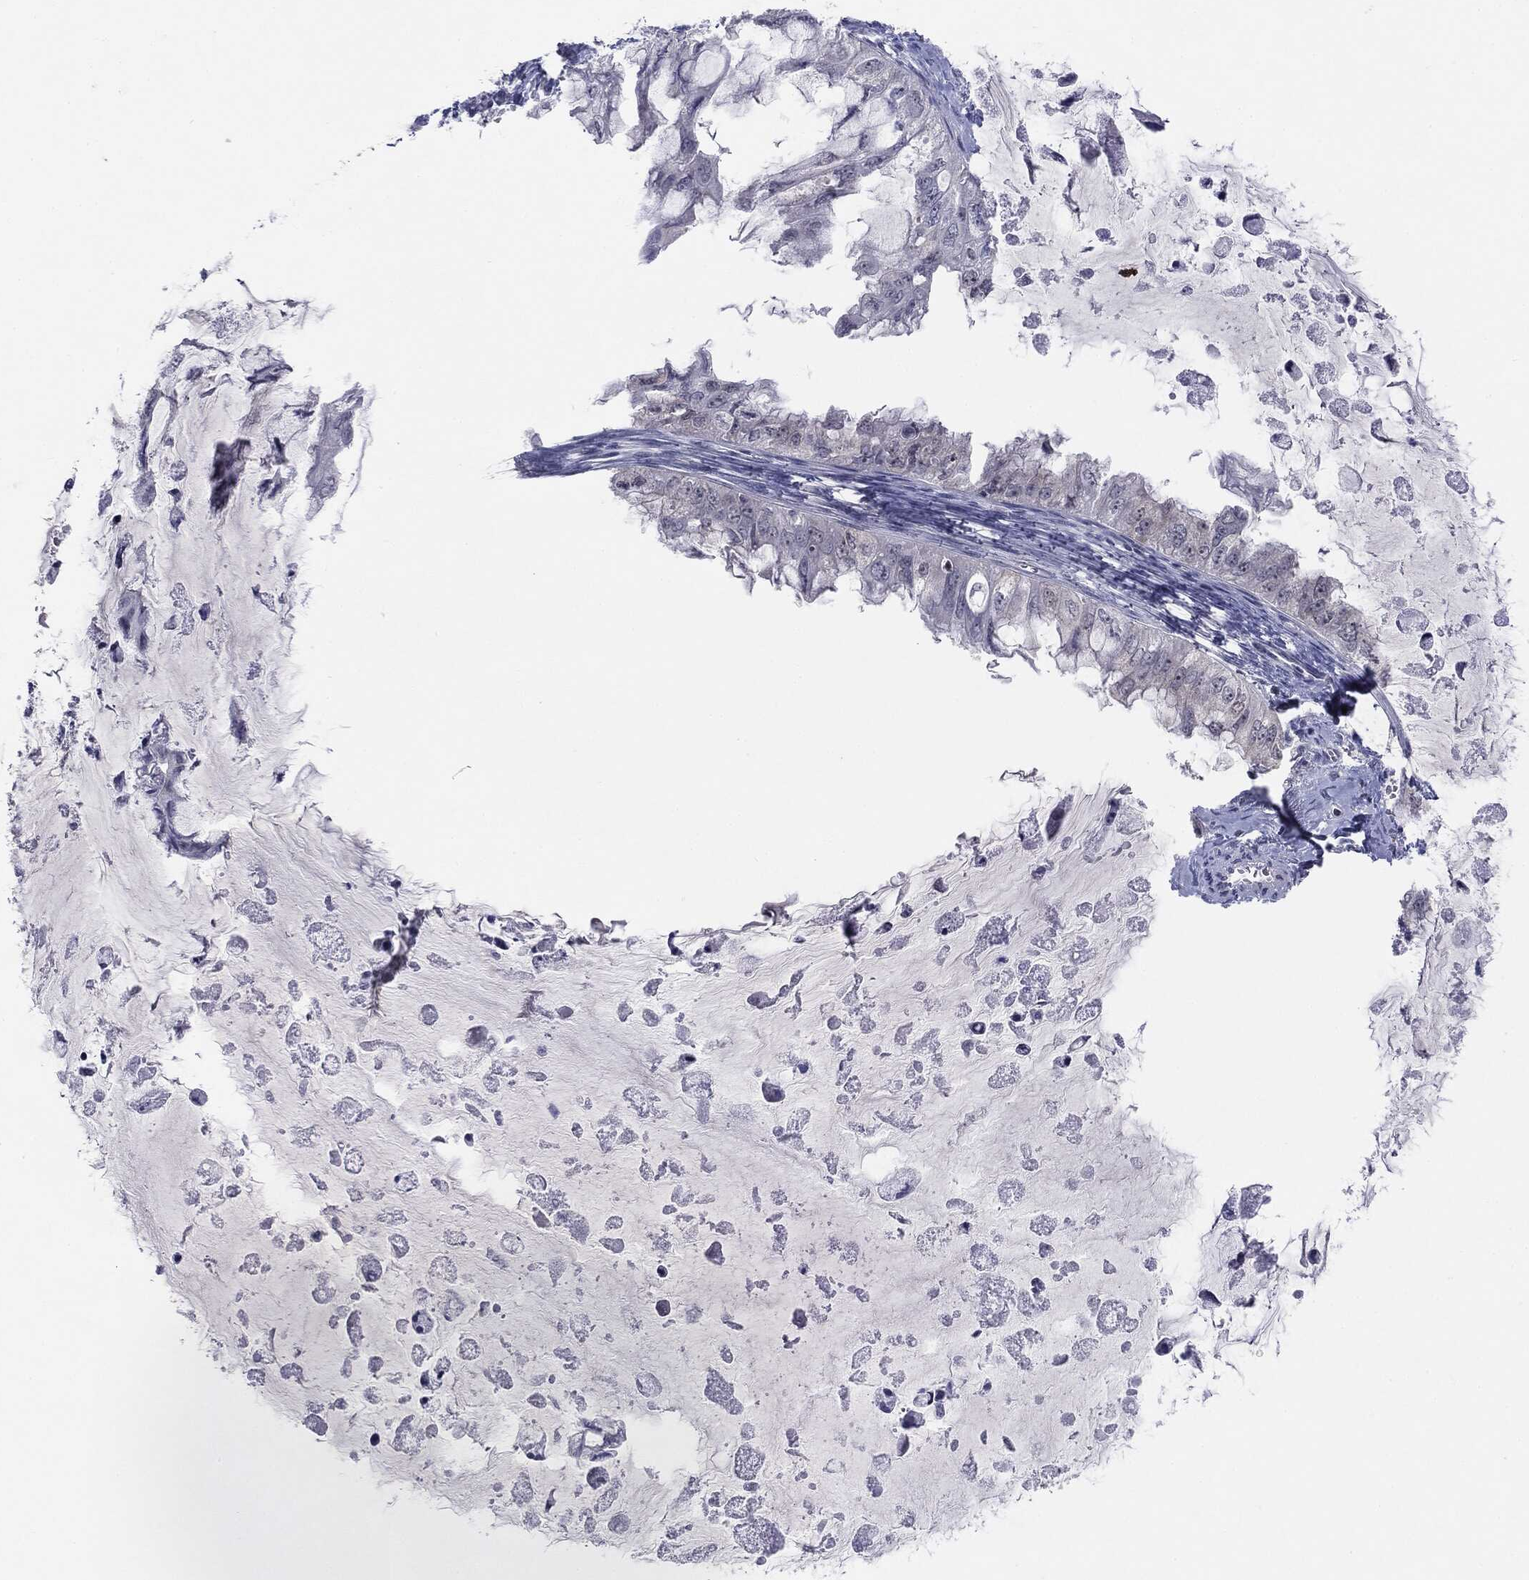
{"staining": {"intensity": "negative", "quantity": "none", "location": "none"}, "tissue": "ovarian cancer", "cell_type": "Tumor cells", "image_type": "cancer", "snomed": [{"axis": "morphology", "description": "Cystadenocarcinoma, mucinous, NOS"}, {"axis": "topography", "description": "Ovary"}], "caption": "Tumor cells are negative for protein expression in human ovarian cancer.", "gene": "KIF2C", "patient": {"sex": "female", "age": 72}}